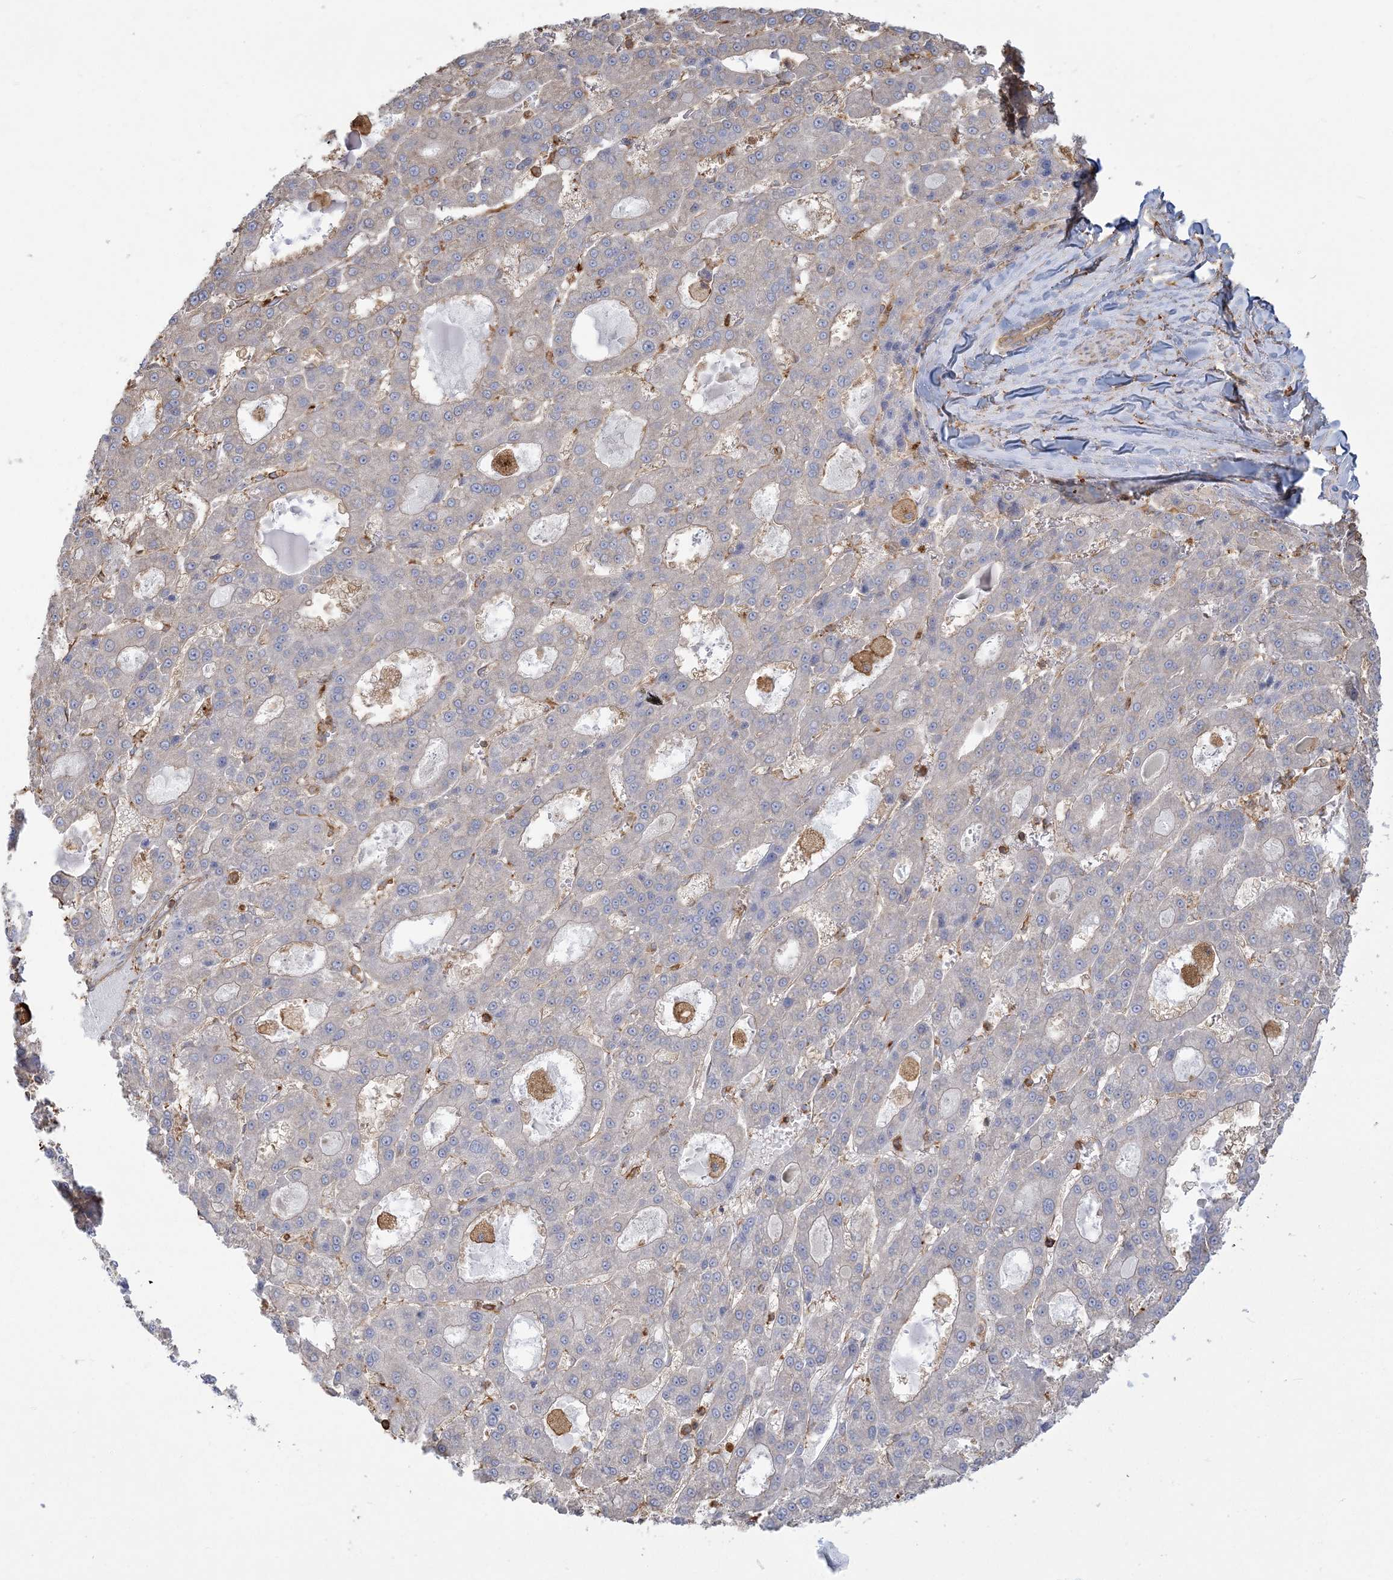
{"staining": {"intensity": "negative", "quantity": "none", "location": "none"}, "tissue": "liver cancer", "cell_type": "Tumor cells", "image_type": "cancer", "snomed": [{"axis": "morphology", "description": "Carcinoma, Hepatocellular, NOS"}, {"axis": "topography", "description": "Liver"}], "caption": "The IHC micrograph has no significant positivity in tumor cells of liver cancer (hepatocellular carcinoma) tissue.", "gene": "ANKS1A", "patient": {"sex": "male", "age": 70}}